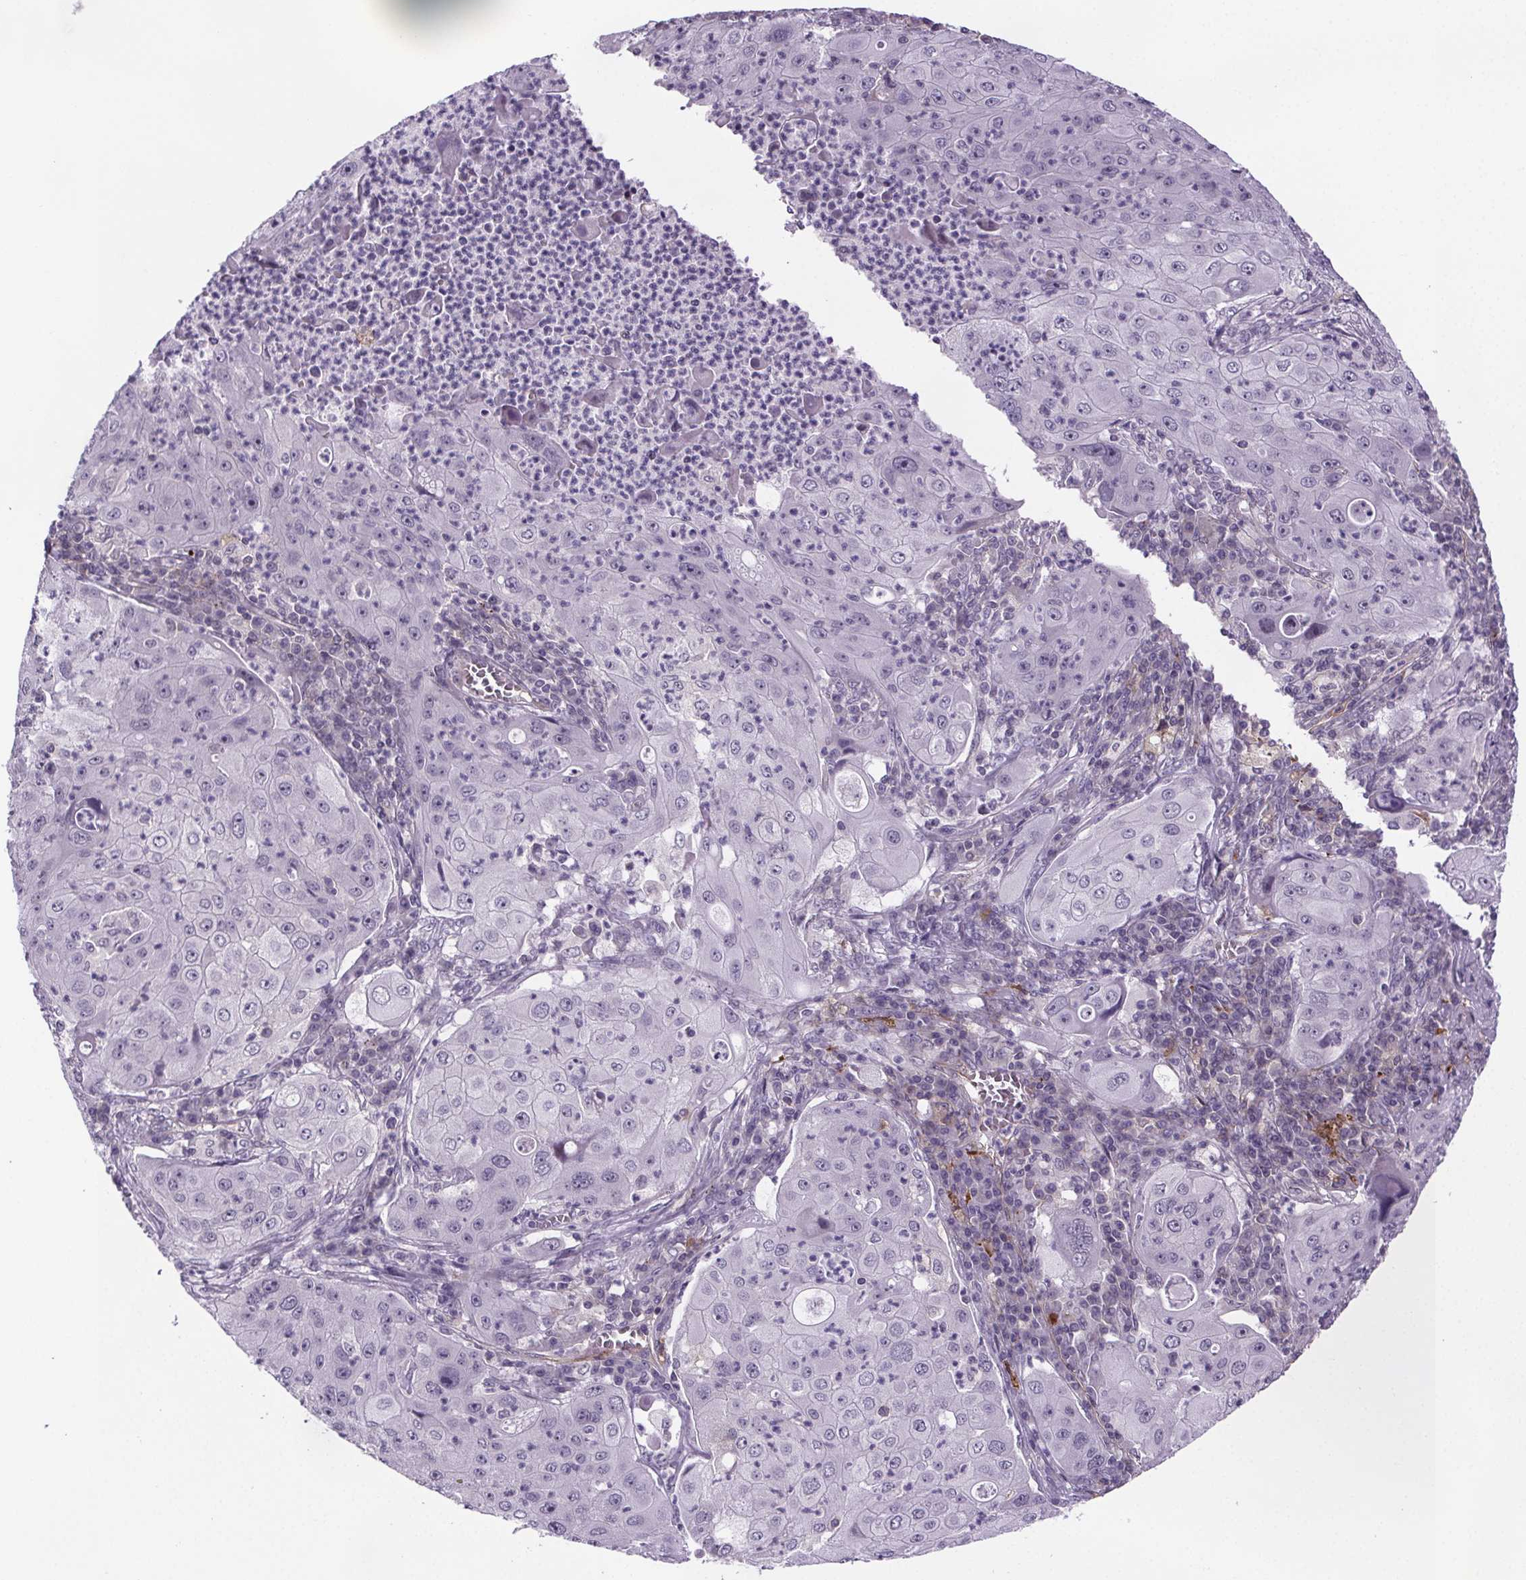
{"staining": {"intensity": "negative", "quantity": "none", "location": "none"}, "tissue": "lung cancer", "cell_type": "Tumor cells", "image_type": "cancer", "snomed": [{"axis": "morphology", "description": "Squamous cell carcinoma, NOS"}, {"axis": "topography", "description": "Lung"}], "caption": "Immunohistochemistry (IHC) image of lung cancer stained for a protein (brown), which reveals no expression in tumor cells.", "gene": "TTC12", "patient": {"sex": "female", "age": 59}}